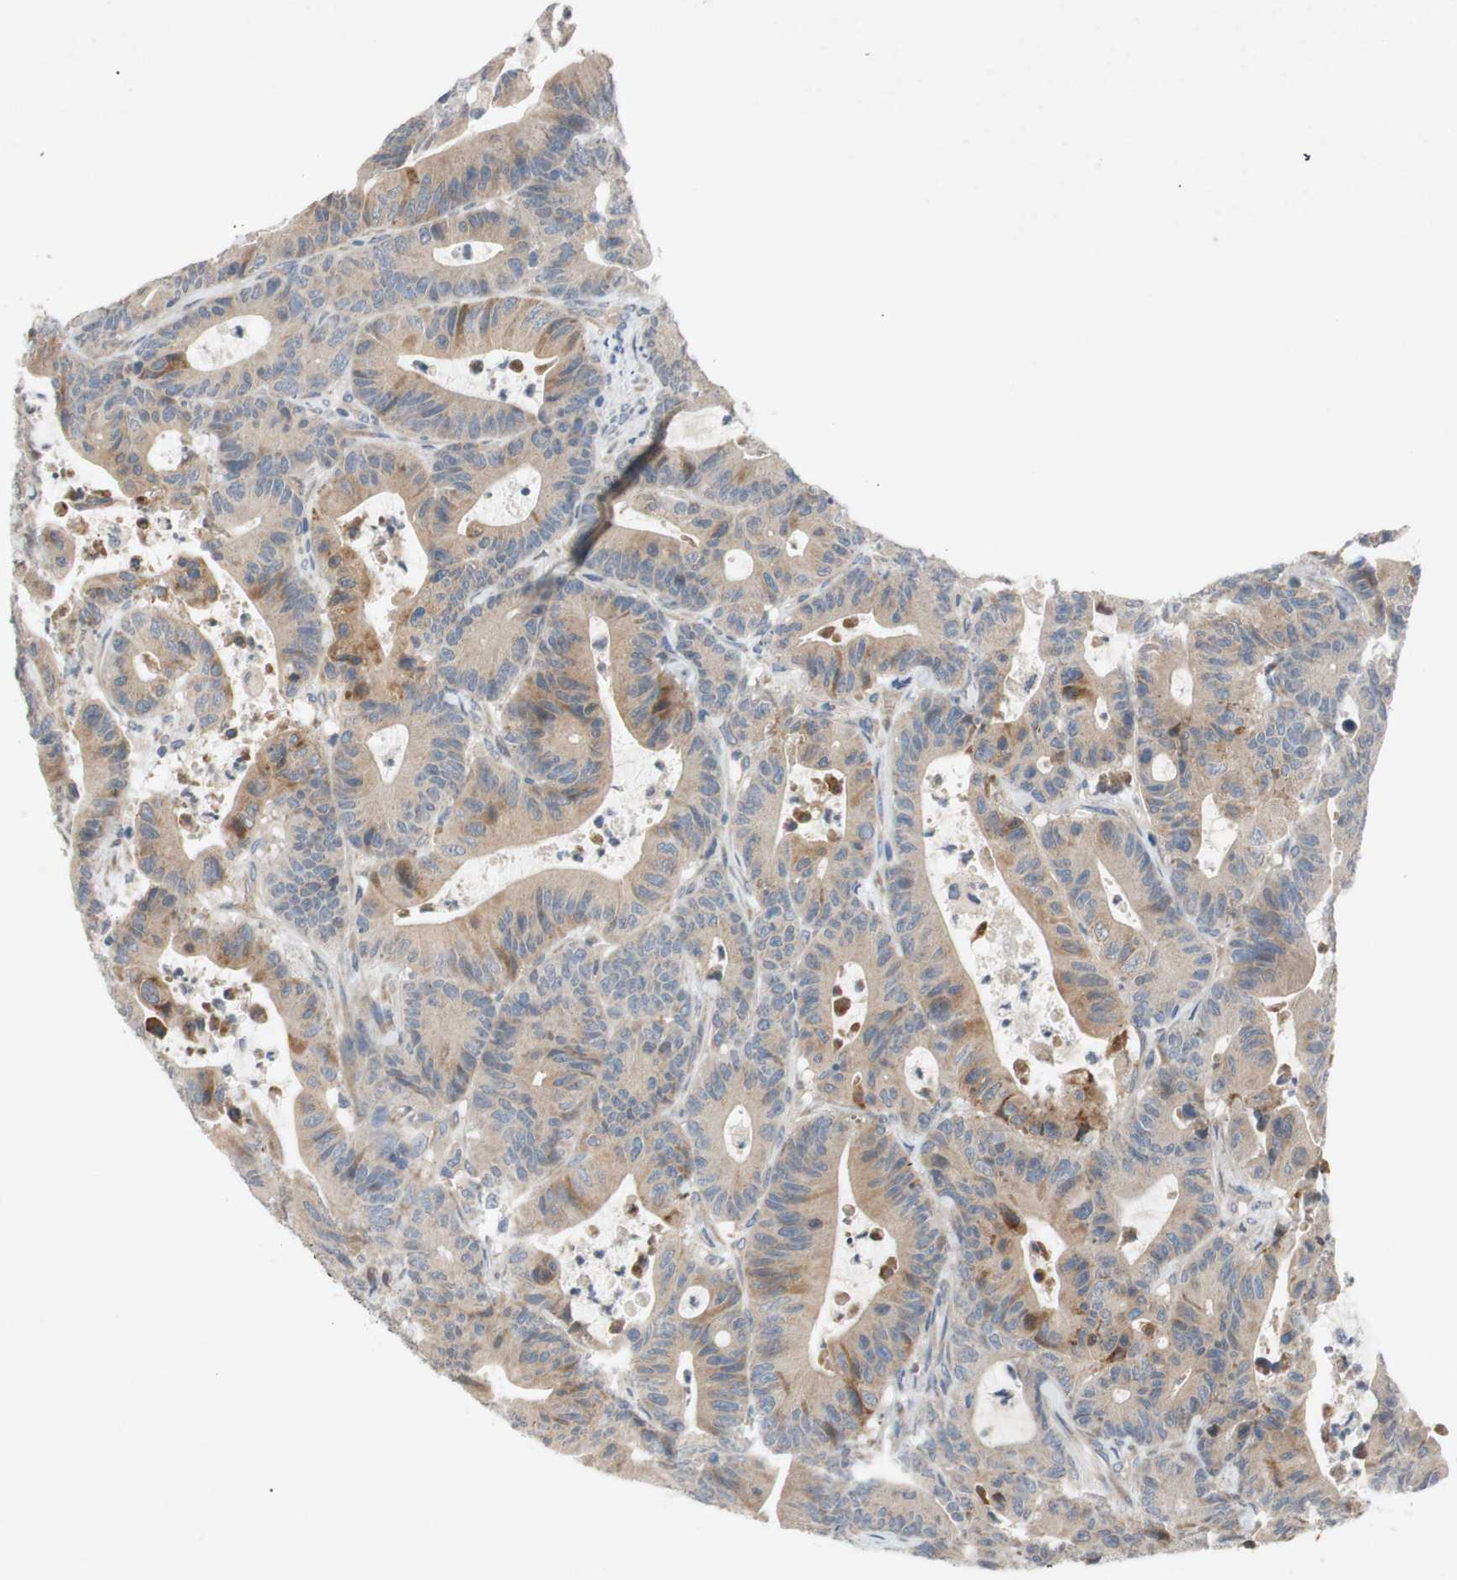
{"staining": {"intensity": "weak", "quantity": ">75%", "location": "cytoplasmic/membranous"}, "tissue": "colorectal cancer", "cell_type": "Tumor cells", "image_type": "cancer", "snomed": [{"axis": "morphology", "description": "Adenocarcinoma, NOS"}, {"axis": "topography", "description": "Colon"}], "caption": "Approximately >75% of tumor cells in colorectal adenocarcinoma exhibit weak cytoplasmic/membranous protein positivity as visualized by brown immunohistochemical staining.", "gene": "ADD2", "patient": {"sex": "female", "age": 84}}